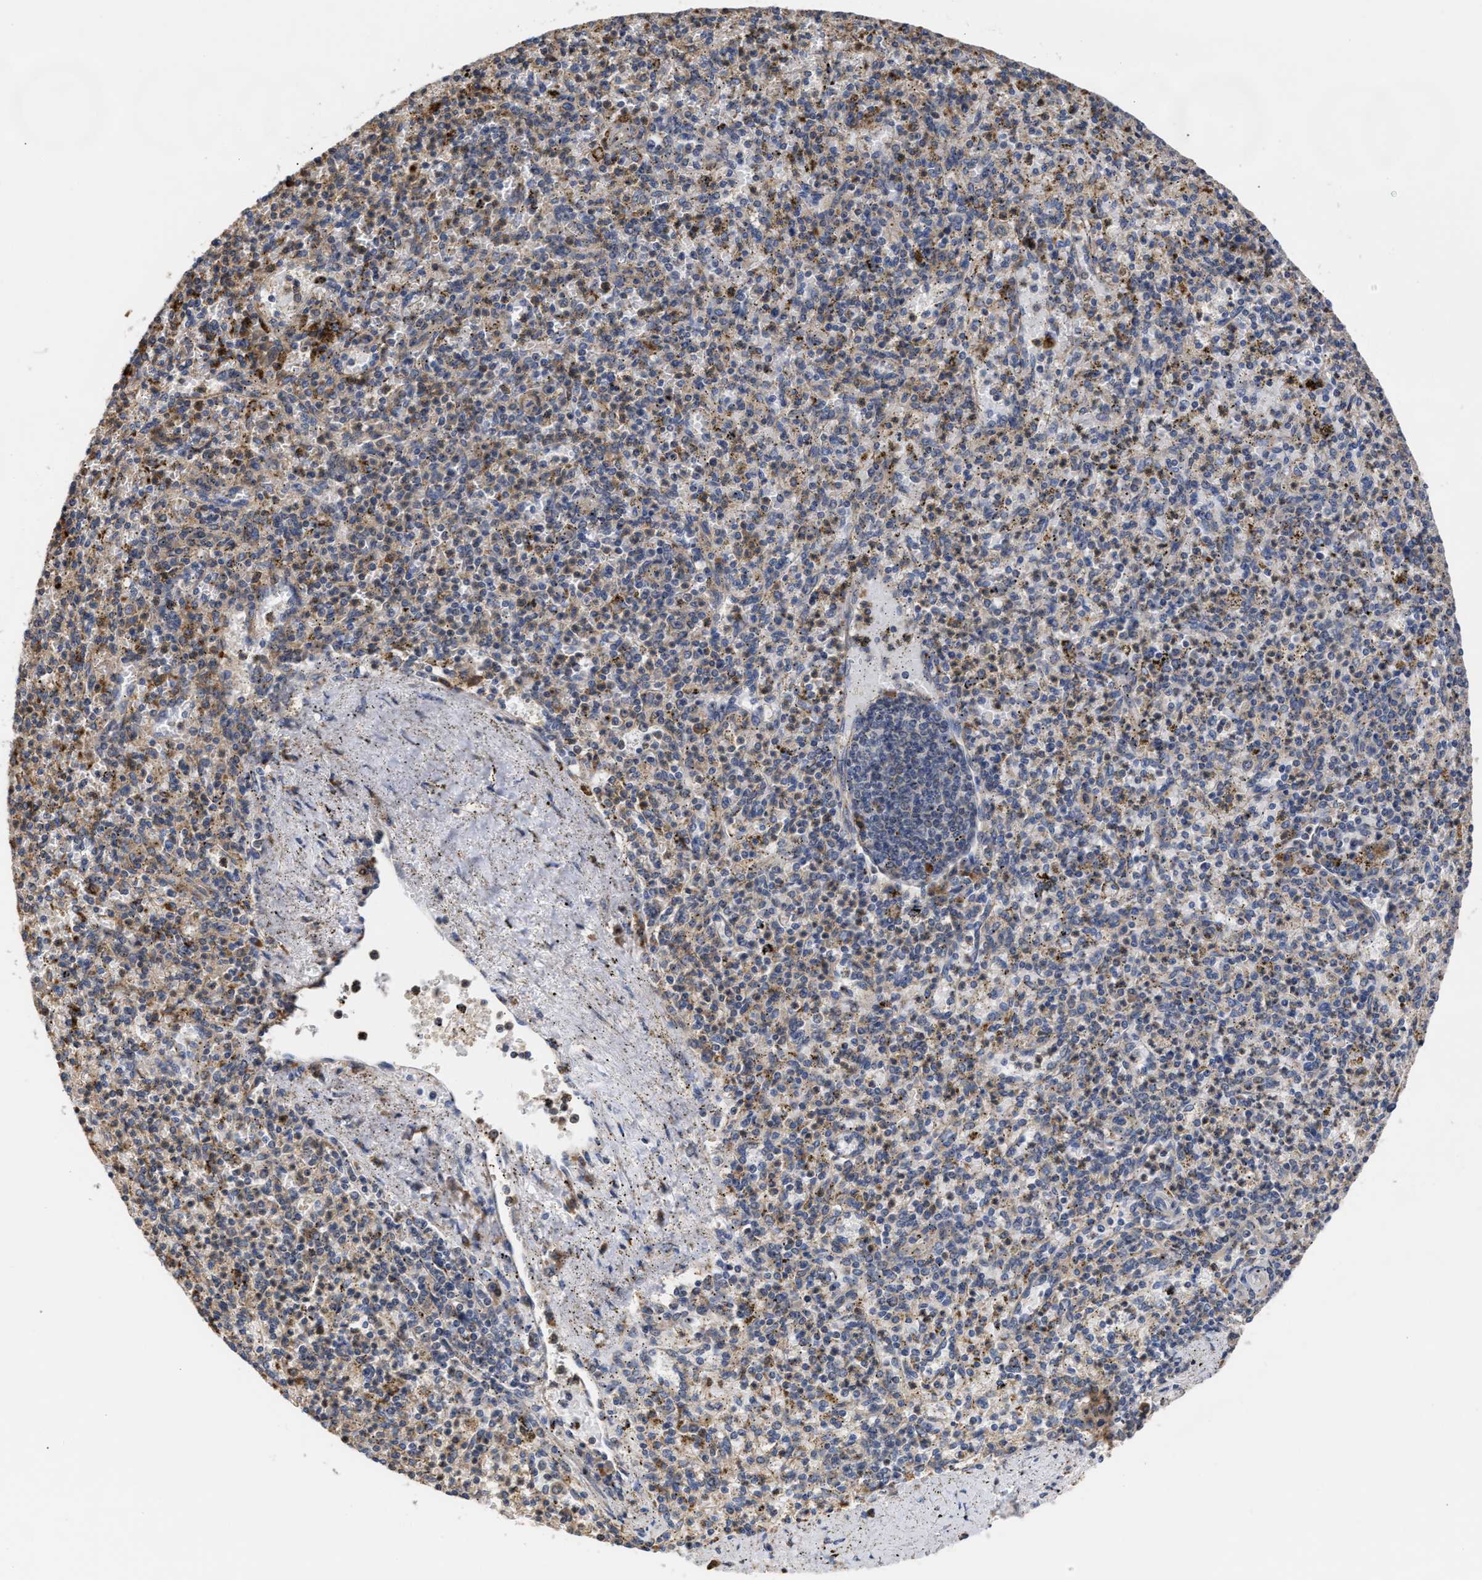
{"staining": {"intensity": "moderate", "quantity": "25%-75%", "location": "cytoplasmic/membranous"}, "tissue": "spleen", "cell_type": "Cells in red pulp", "image_type": "normal", "snomed": [{"axis": "morphology", "description": "Normal tissue, NOS"}, {"axis": "topography", "description": "Spleen"}], "caption": "Immunohistochemical staining of unremarkable spleen reveals 25%-75% levels of moderate cytoplasmic/membranous protein staining in approximately 25%-75% of cells in red pulp.", "gene": "GOSR1", "patient": {"sex": "male", "age": 72}}